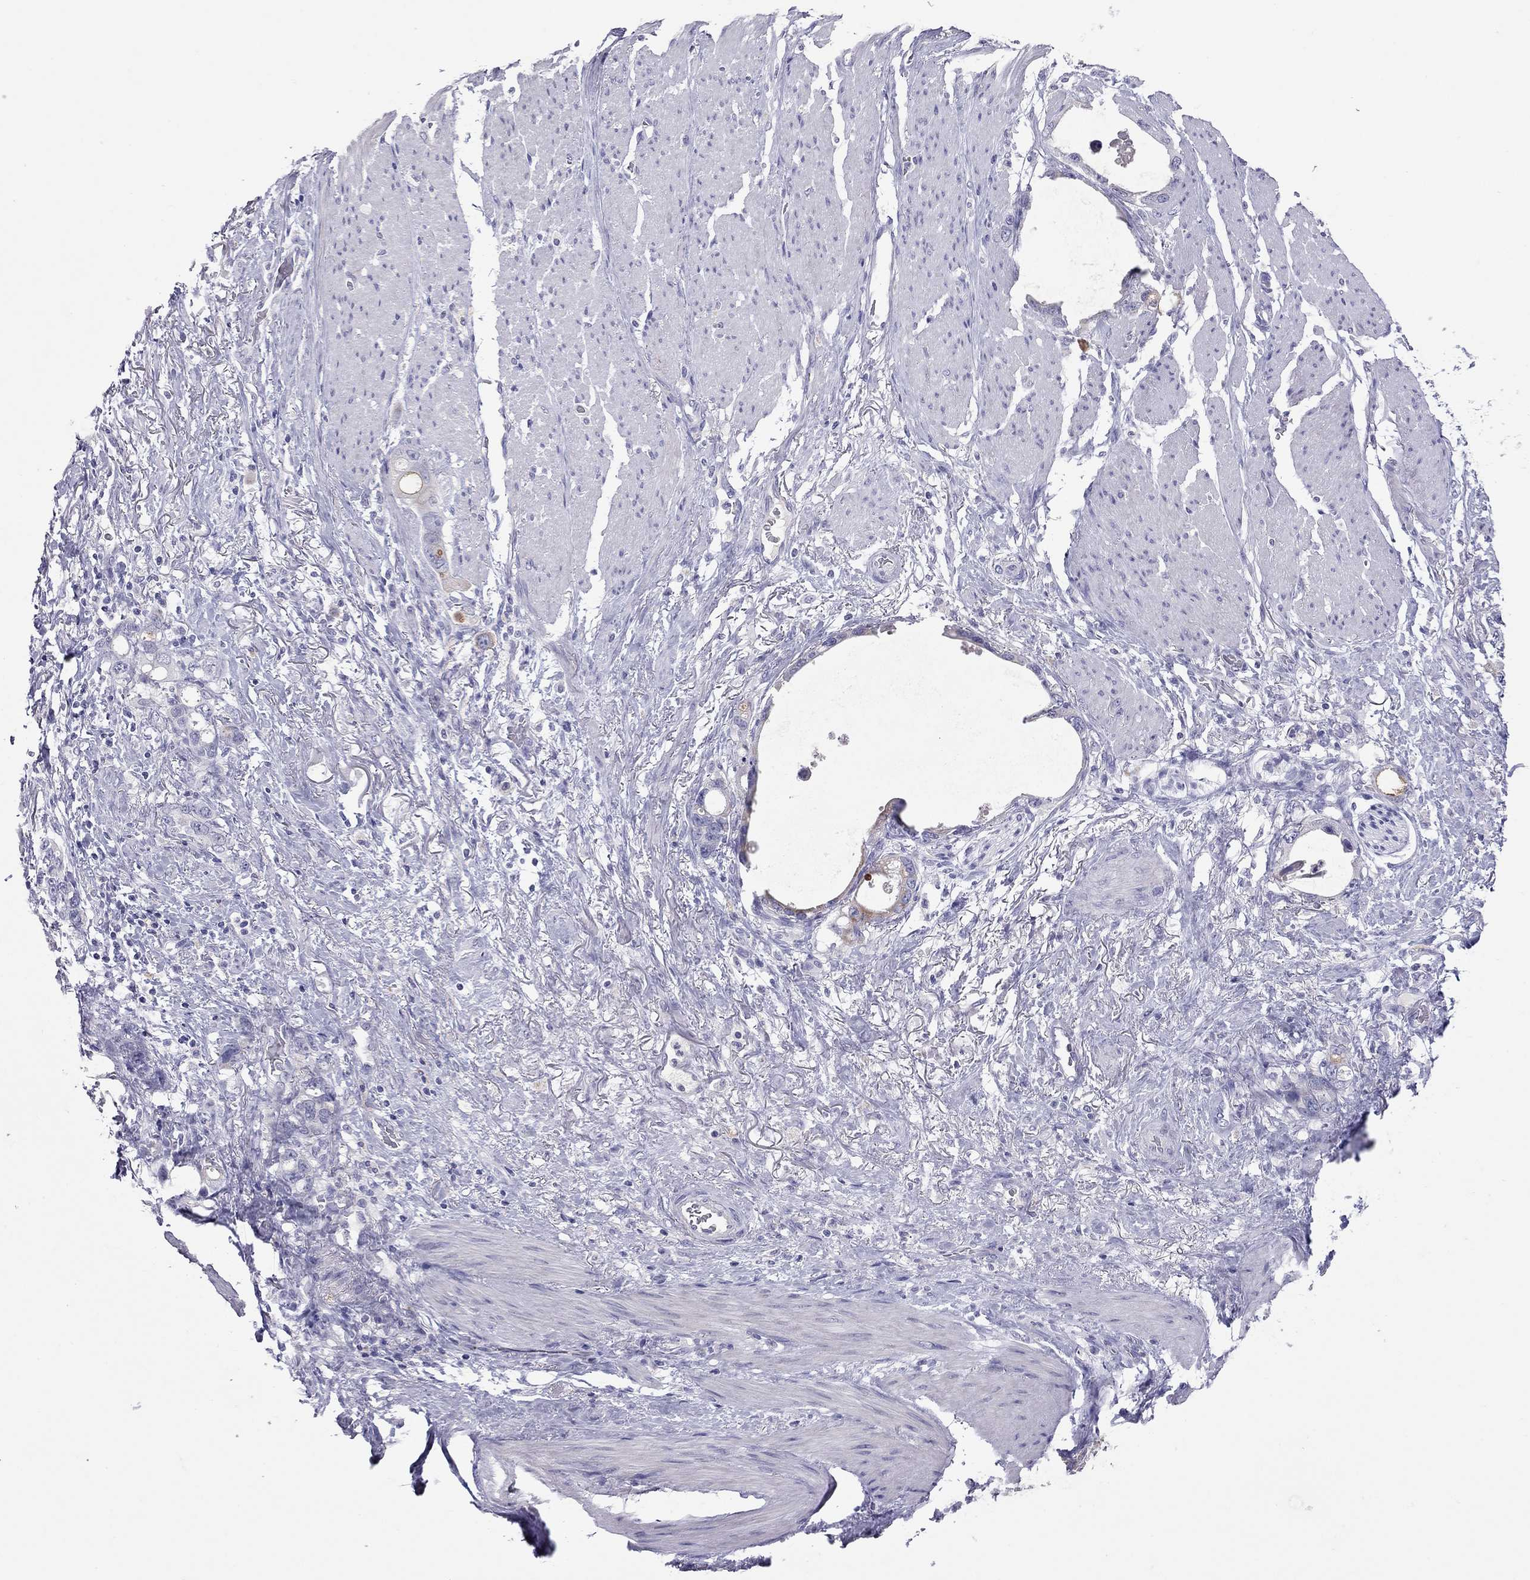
{"staining": {"intensity": "moderate", "quantity": "<25%", "location": "cytoplasmic/membranous"}, "tissue": "stomach cancer", "cell_type": "Tumor cells", "image_type": "cancer", "snomed": [{"axis": "morphology", "description": "Adenocarcinoma, NOS"}, {"axis": "topography", "description": "Stomach, upper"}], "caption": "Protein expression analysis of adenocarcinoma (stomach) shows moderate cytoplasmic/membranous positivity in about <25% of tumor cells.", "gene": "MUC16", "patient": {"sex": "male", "age": 74}}